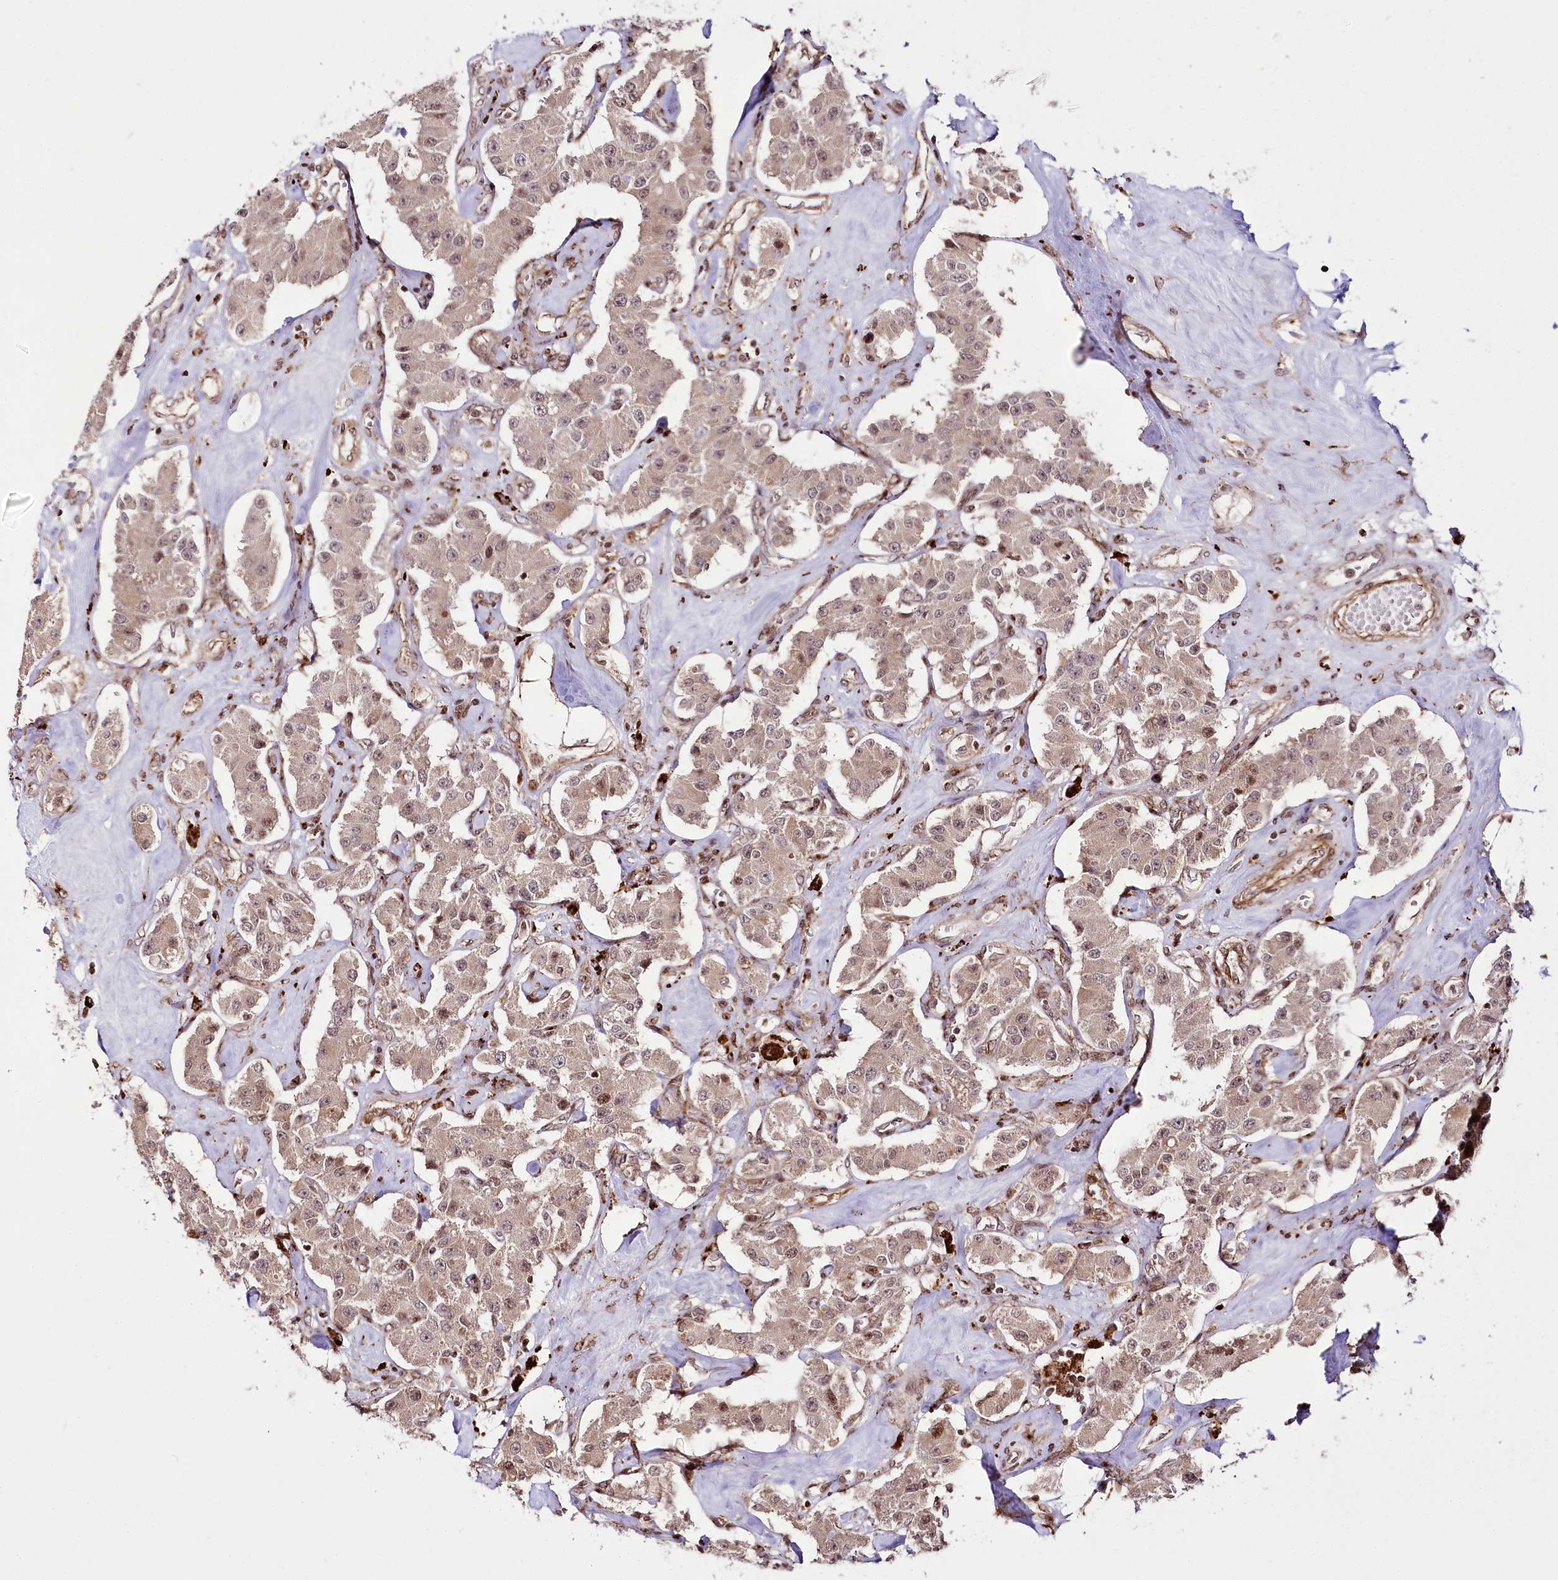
{"staining": {"intensity": "moderate", "quantity": ">75%", "location": "cytoplasmic/membranous,nuclear"}, "tissue": "carcinoid", "cell_type": "Tumor cells", "image_type": "cancer", "snomed": [{"axis": "morphology", "description": "Carcinoid, malignant, NOS"}, {"axis": "topography", "description": "Pancreas"}], "caption": "Moderate cytoplasmic/membranous and nuclear protein expression is identified in about >75% of tumor cells in malignant carcinoid.", "gene": "HOXC8", "patient": {"sex": "male", "age": 41}}